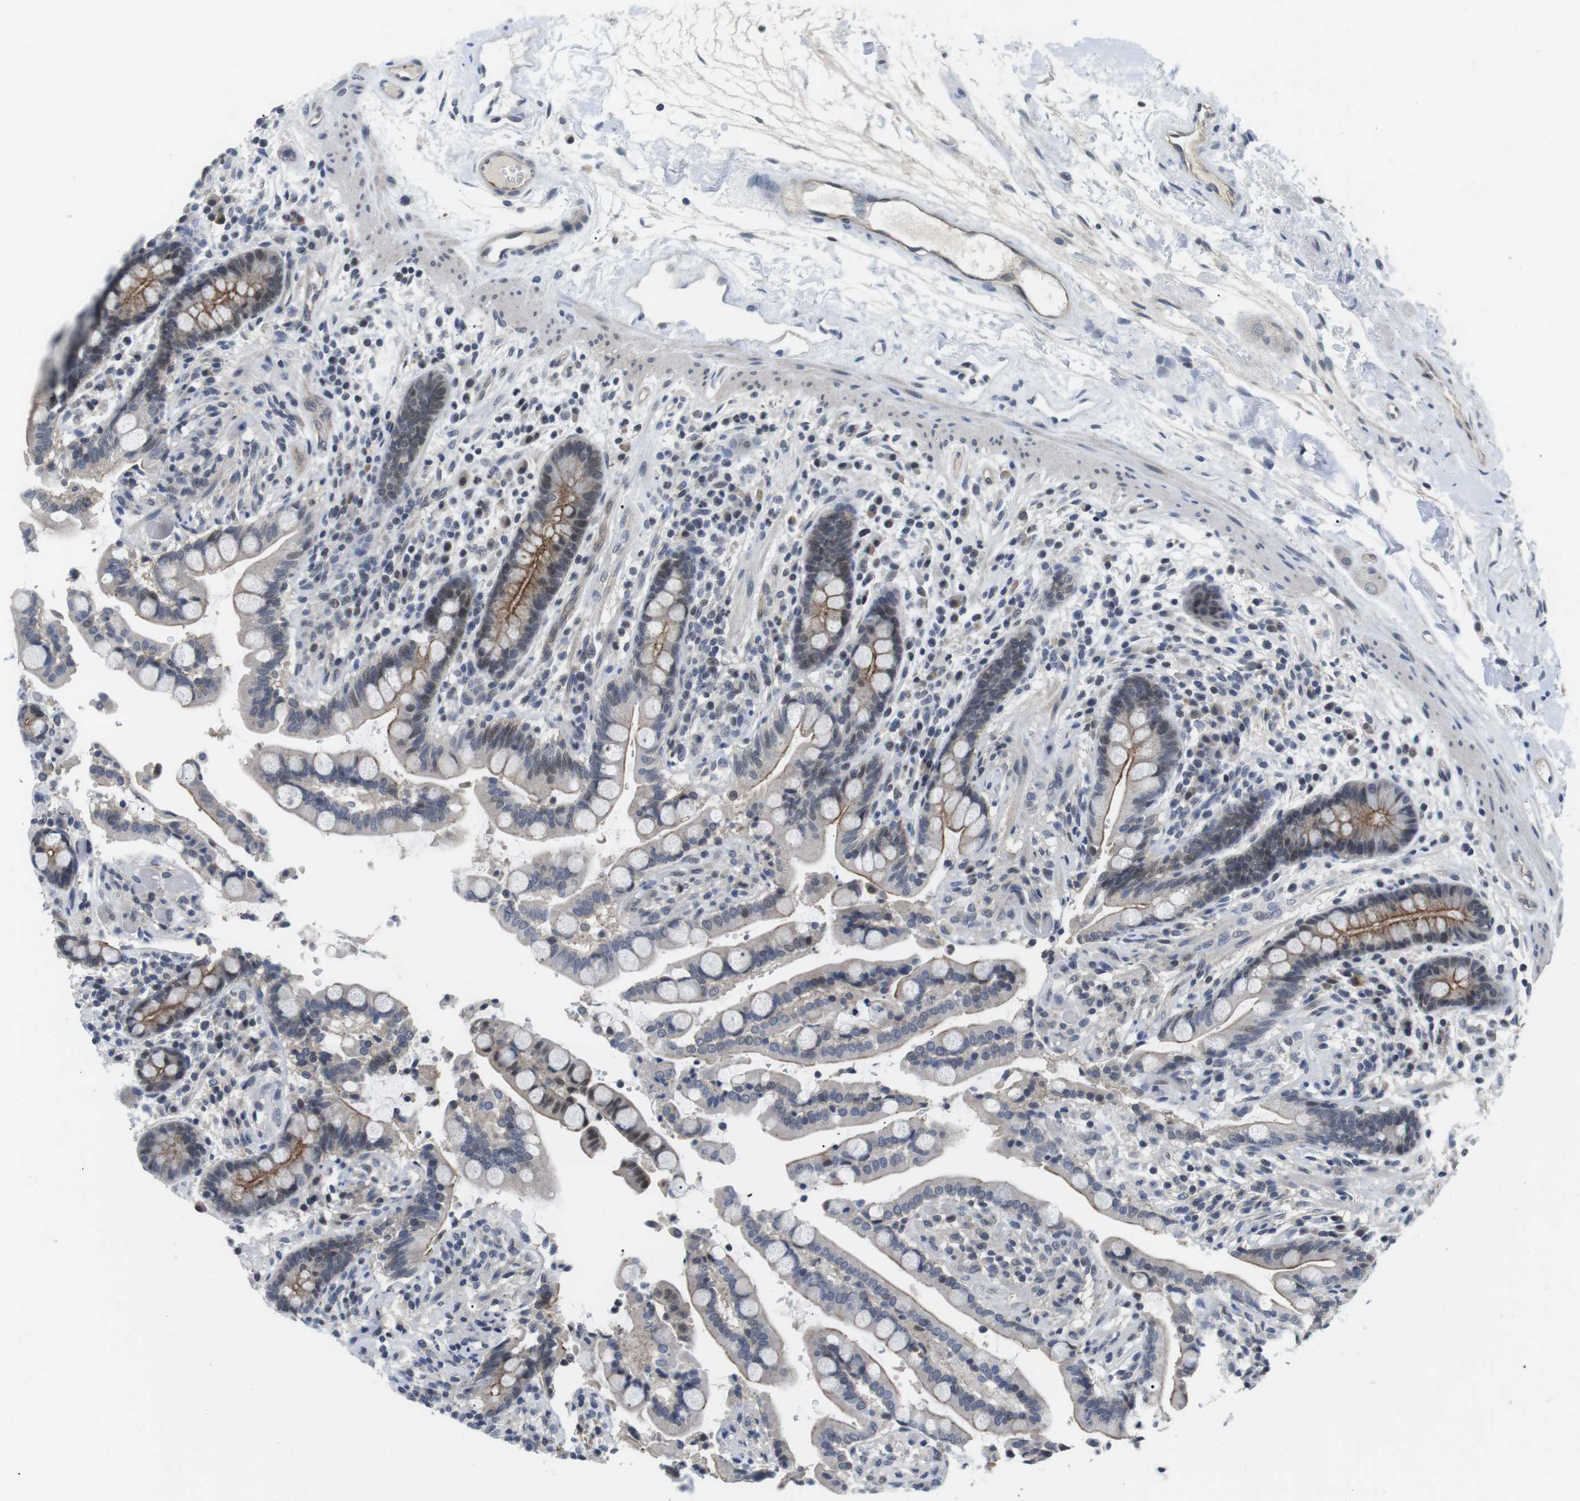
{"staining": {"intensity": "moderate", "quantity": ">75%", "location": "cytoplasmic/membranous"}, "tissue": "colon", "cell_type": "Endothelial cells", "image_type": "normal", "snomed": [{"axis": "morphology", "description": "Normal tissue, NOS"}, {"axis": "topography", "description": "Colon"}], "caption": "Unremarkable colon reveals moderate cytoplasmic/membranous expression in approximately >75% of endothelial cells The protein is stained brown, and the nuclei are stained in blue (DAB (3,3'-diaminobenzidine) IHC with brightfield microscopy, high magnification)..", "gene": "NECTIN1", "patient": {"sex": "male", "age": 73}}